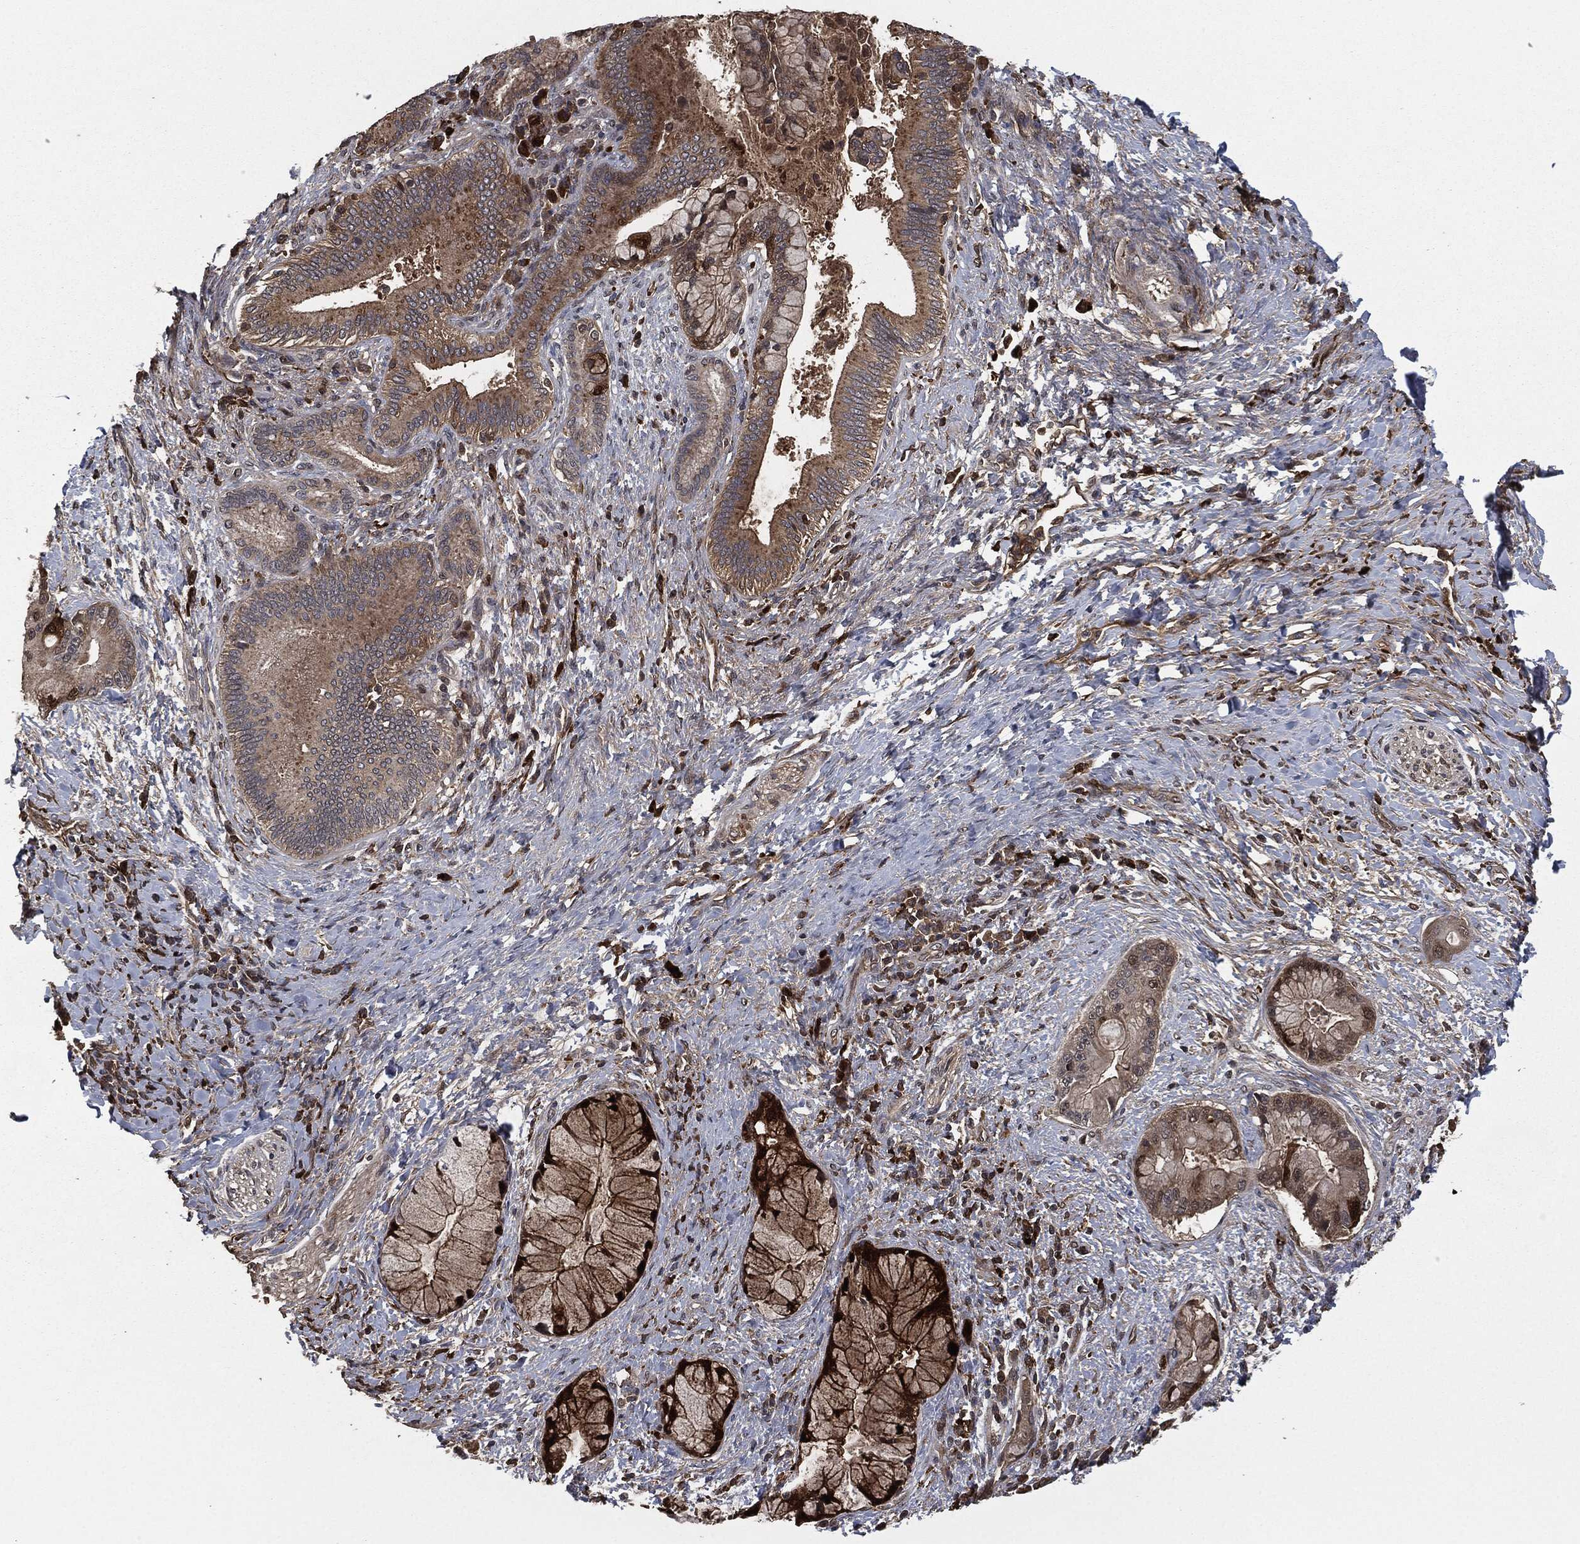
{"staining": {"intensity": "weak", "quantity": "25%-75%", "location": "cytoplasmic/membranous"}, "tissue": "liver cancer", "cell_type": "Tumor cells", "image_type": "cancer", "snomed": [{"axis": "morphology", "description": "Normal tissue, NOS"}, {"axis": "morphology", "description": "Cholangiocarcinoma"}, {"axis": "topography", "description": "Liver"}, {"axis": "topography", "description": "Peripheral nerve tissue"}], "caption": "This histopathology image displays liver cancer (cholangiocarcinoma) stained with immunohistochemistry to label a protein in brown. The cytoplasmic/membranous of tumor cells show weak positivity for the protein. Nuclei are counter-stained blue.", "gene": "CRABP2", "patient": {"sex": "male", "age": 50}}